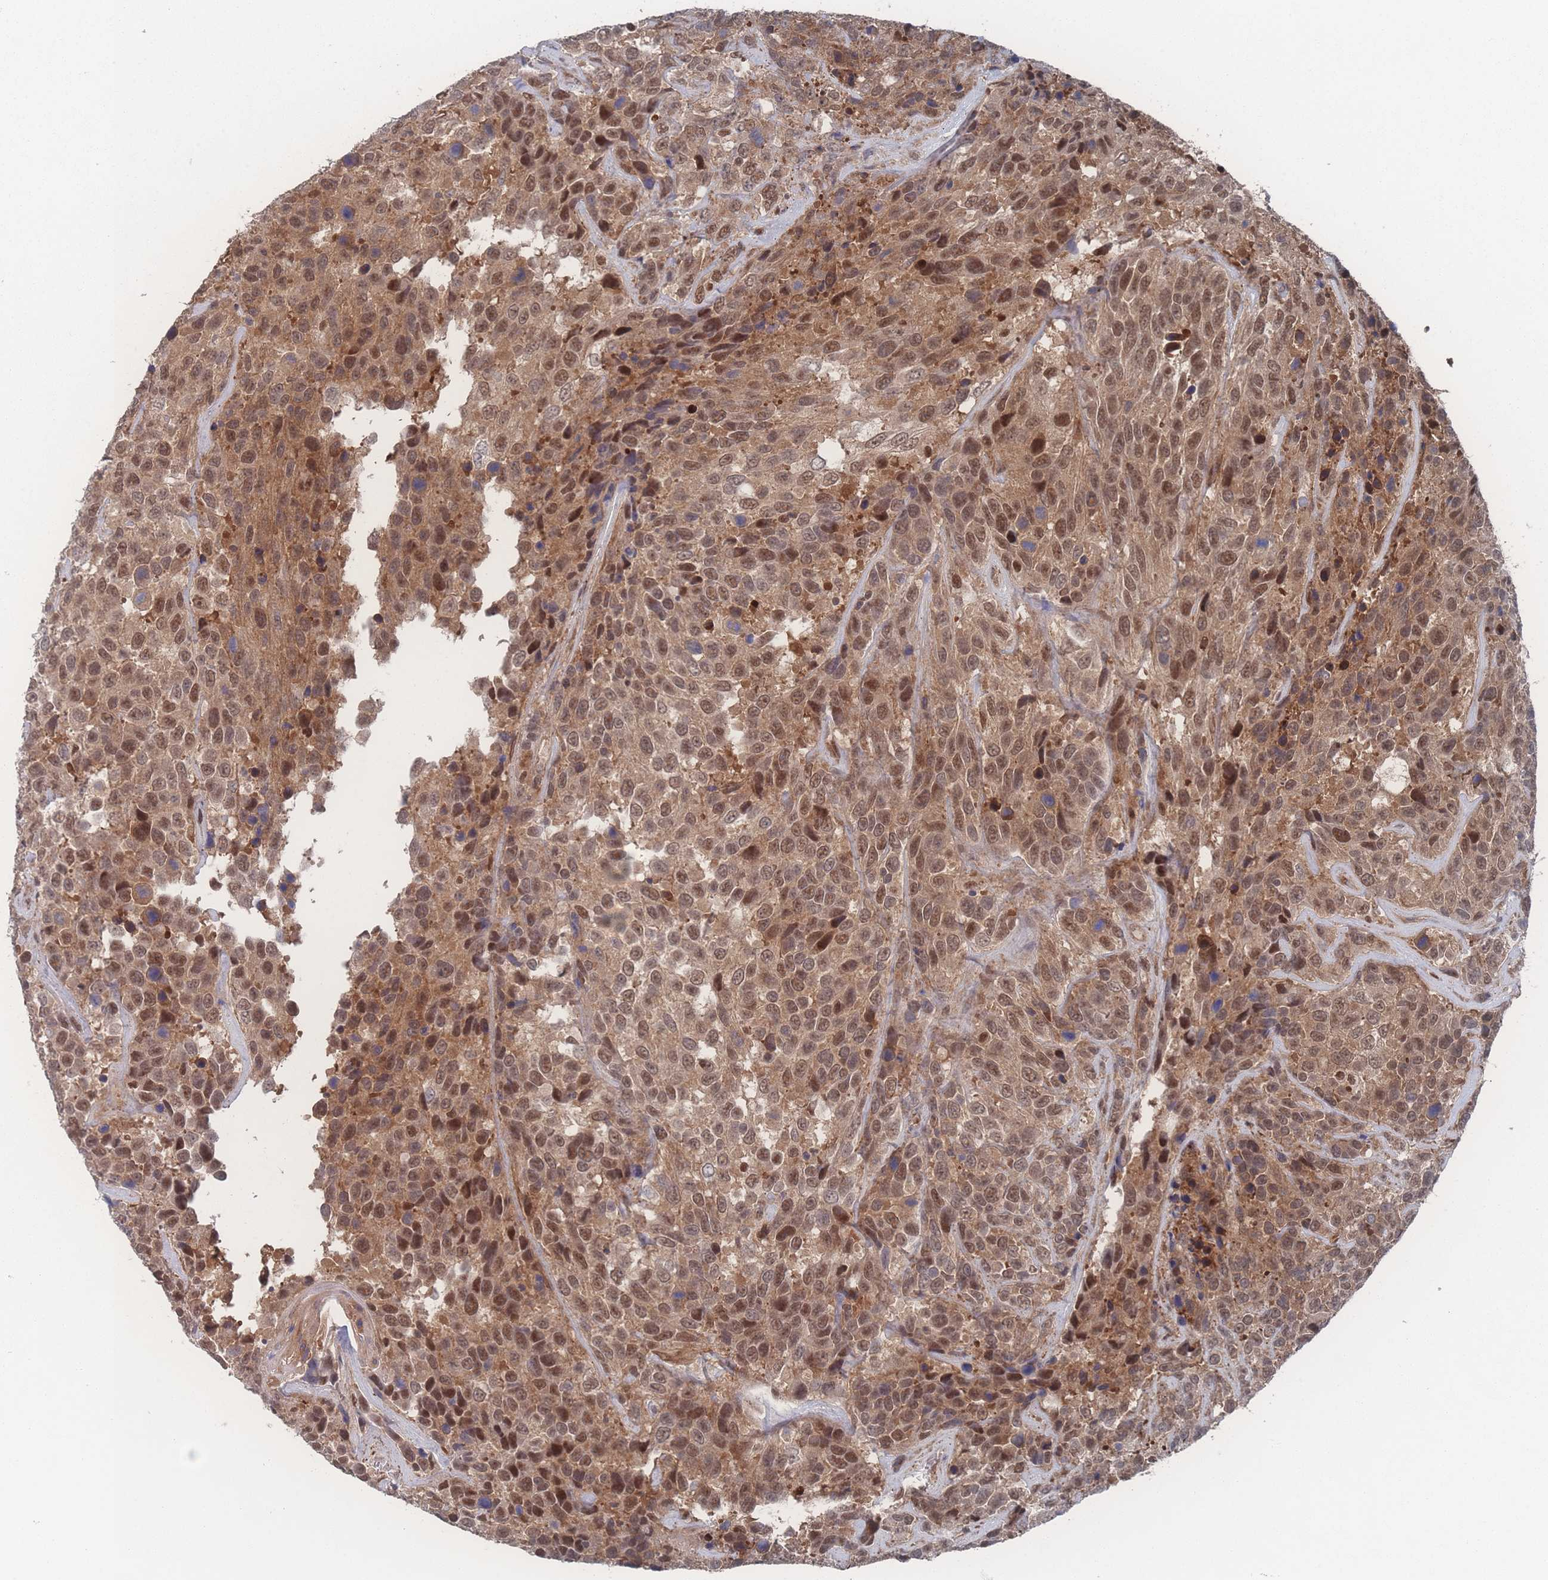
{"staining": {"intensity": "moderate", "quantity": ">75%", "location": "cytoplasmic/membranous,nuclear"}, "tissue": "urothelial cancer", "cell_type": "Tumor cells", "image_type": "cancer", "snomed": [{"axis": "morphology", "description": "Urothelial carcinoma, High grade"}, {"axis": "topography", "description": "Urinary bladder"}], "caption": "A micrograph of human urothelial cancer stained for a protein demonstrates moderate cytoplasmic/membranous and nuclear brown staining in tumor cells.", "gene": "PSMA1", "patient": {"sex": "female", "age": 70}}